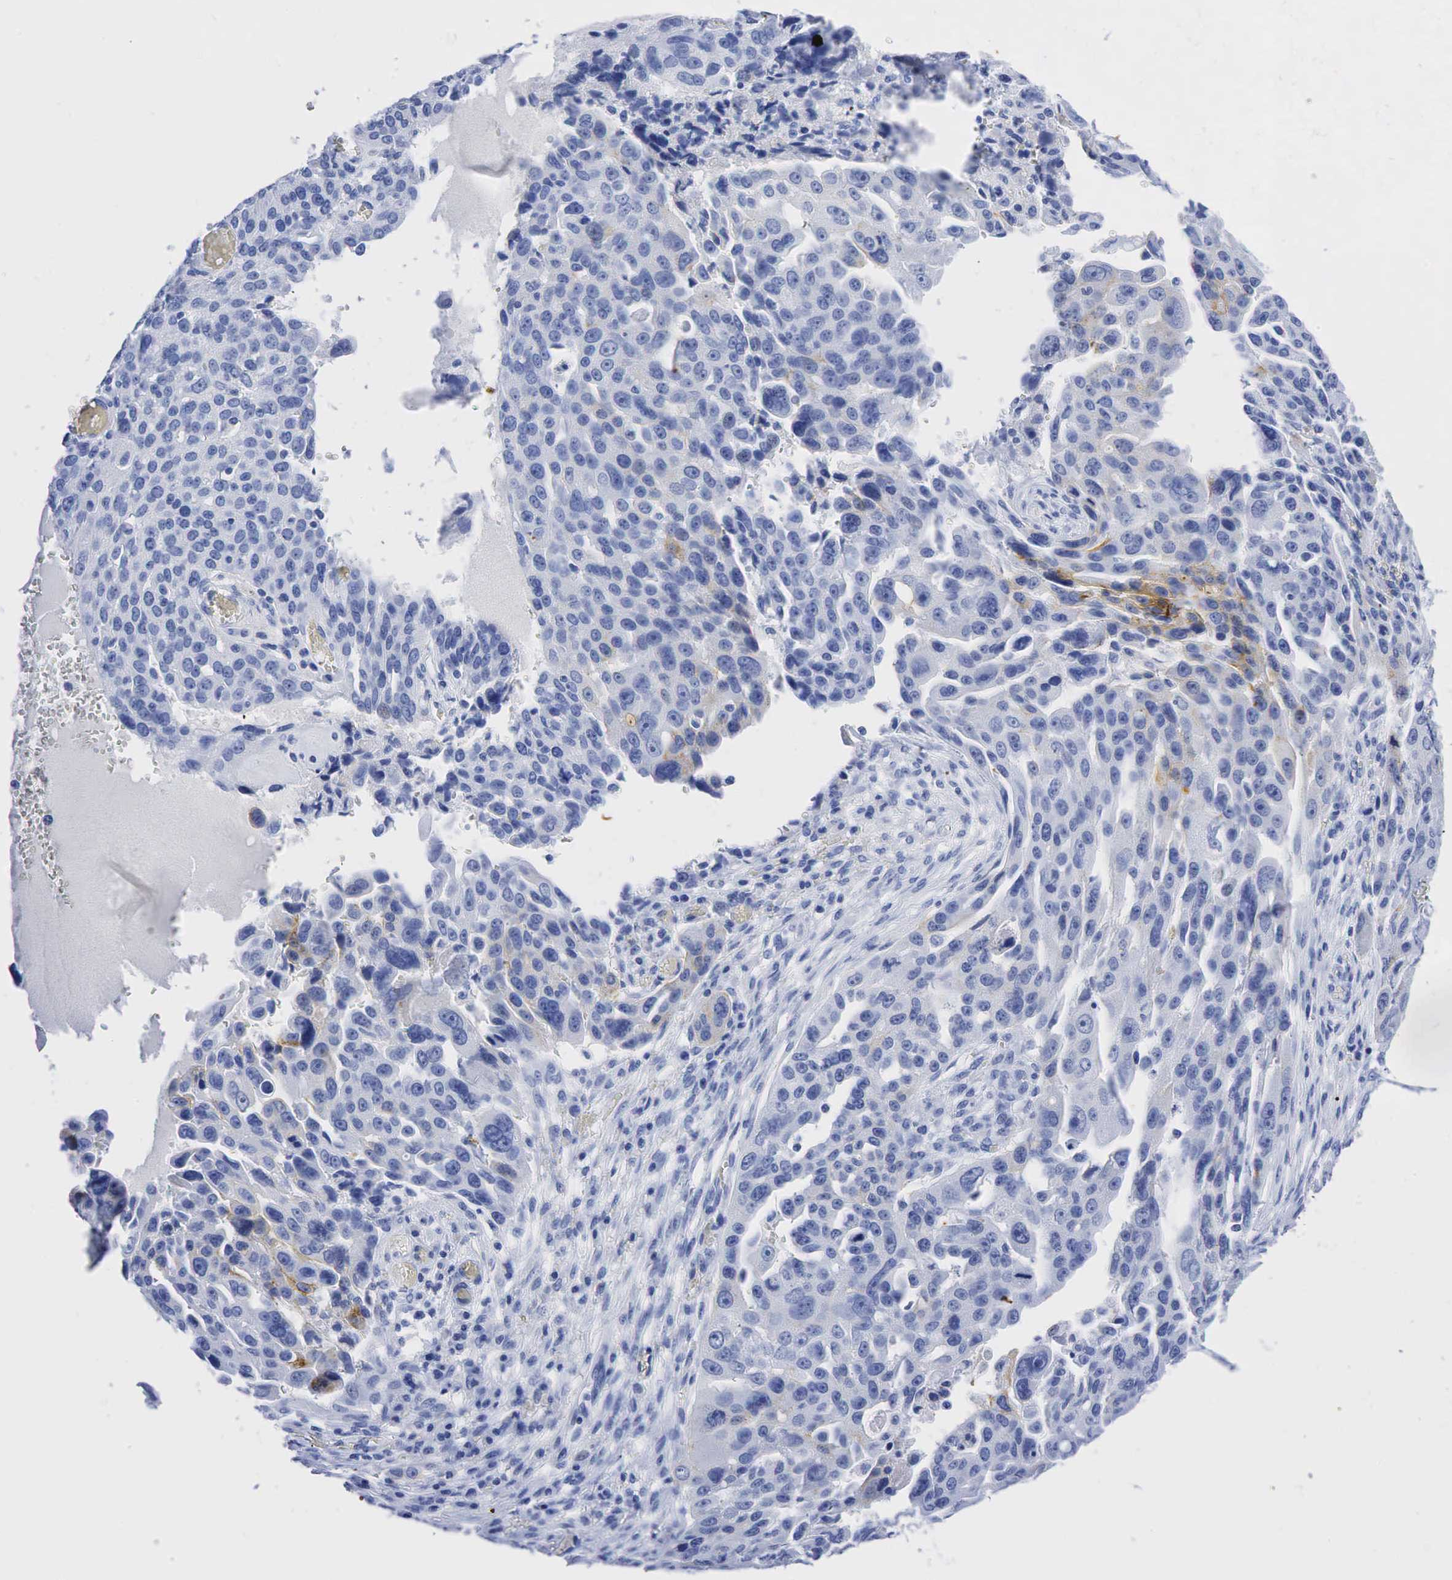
{"staining": {"intensity": "negative", "quantity": "none", "location": "none"}, "tissue": "ovarian cancer", "cell_type": "Tumor cells", "image_type": "cancer", "snomed": [{"axis": "morphology", "description": "Carcinoma, endometroid"}, {"axis": "topography", "description": "Ovary"}], "caption": "Tumor cells are negative for protein expression in human endometroid carcinoma (ovarian).", "gene": "INHA", "patient": {"sex": "female", "age": 75}}